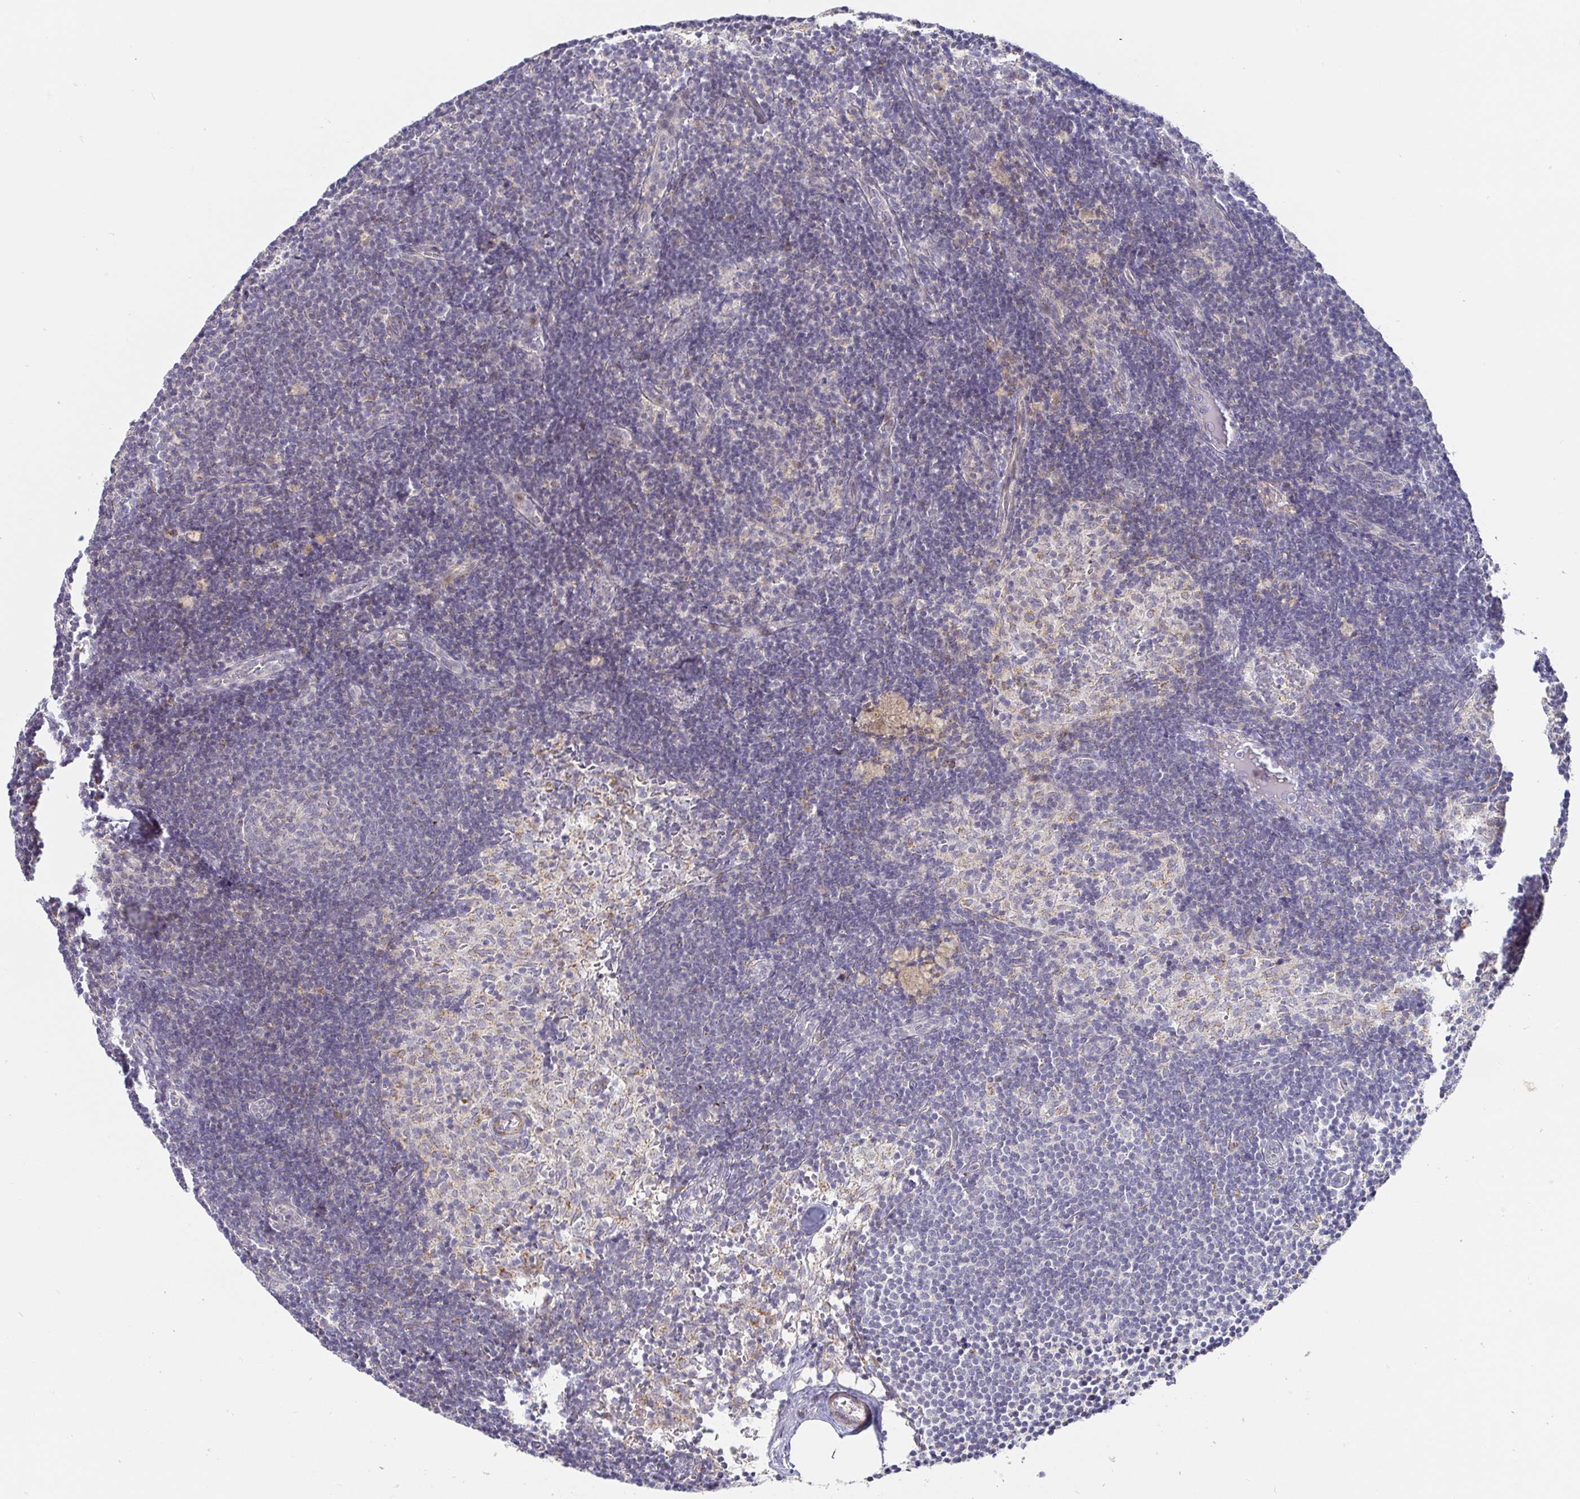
{"staining": {"intensity": "negative", "quantity": "none", "location": "none"}, "tissue": "lymph node", "cell_type": "Germinal center cells", "image_type": "normal", "snomed": [{"axis": "morphology", "description": "Normal tissue, NOS"}, {"axis": "topography", "description": "Lymph node"}], "caption": "A micrograph of lymph node stained for a protein demonstrates no brown staining in germinal center cells.", "gene": "CIT", "patient": {"sex": "female", "age": 31}}